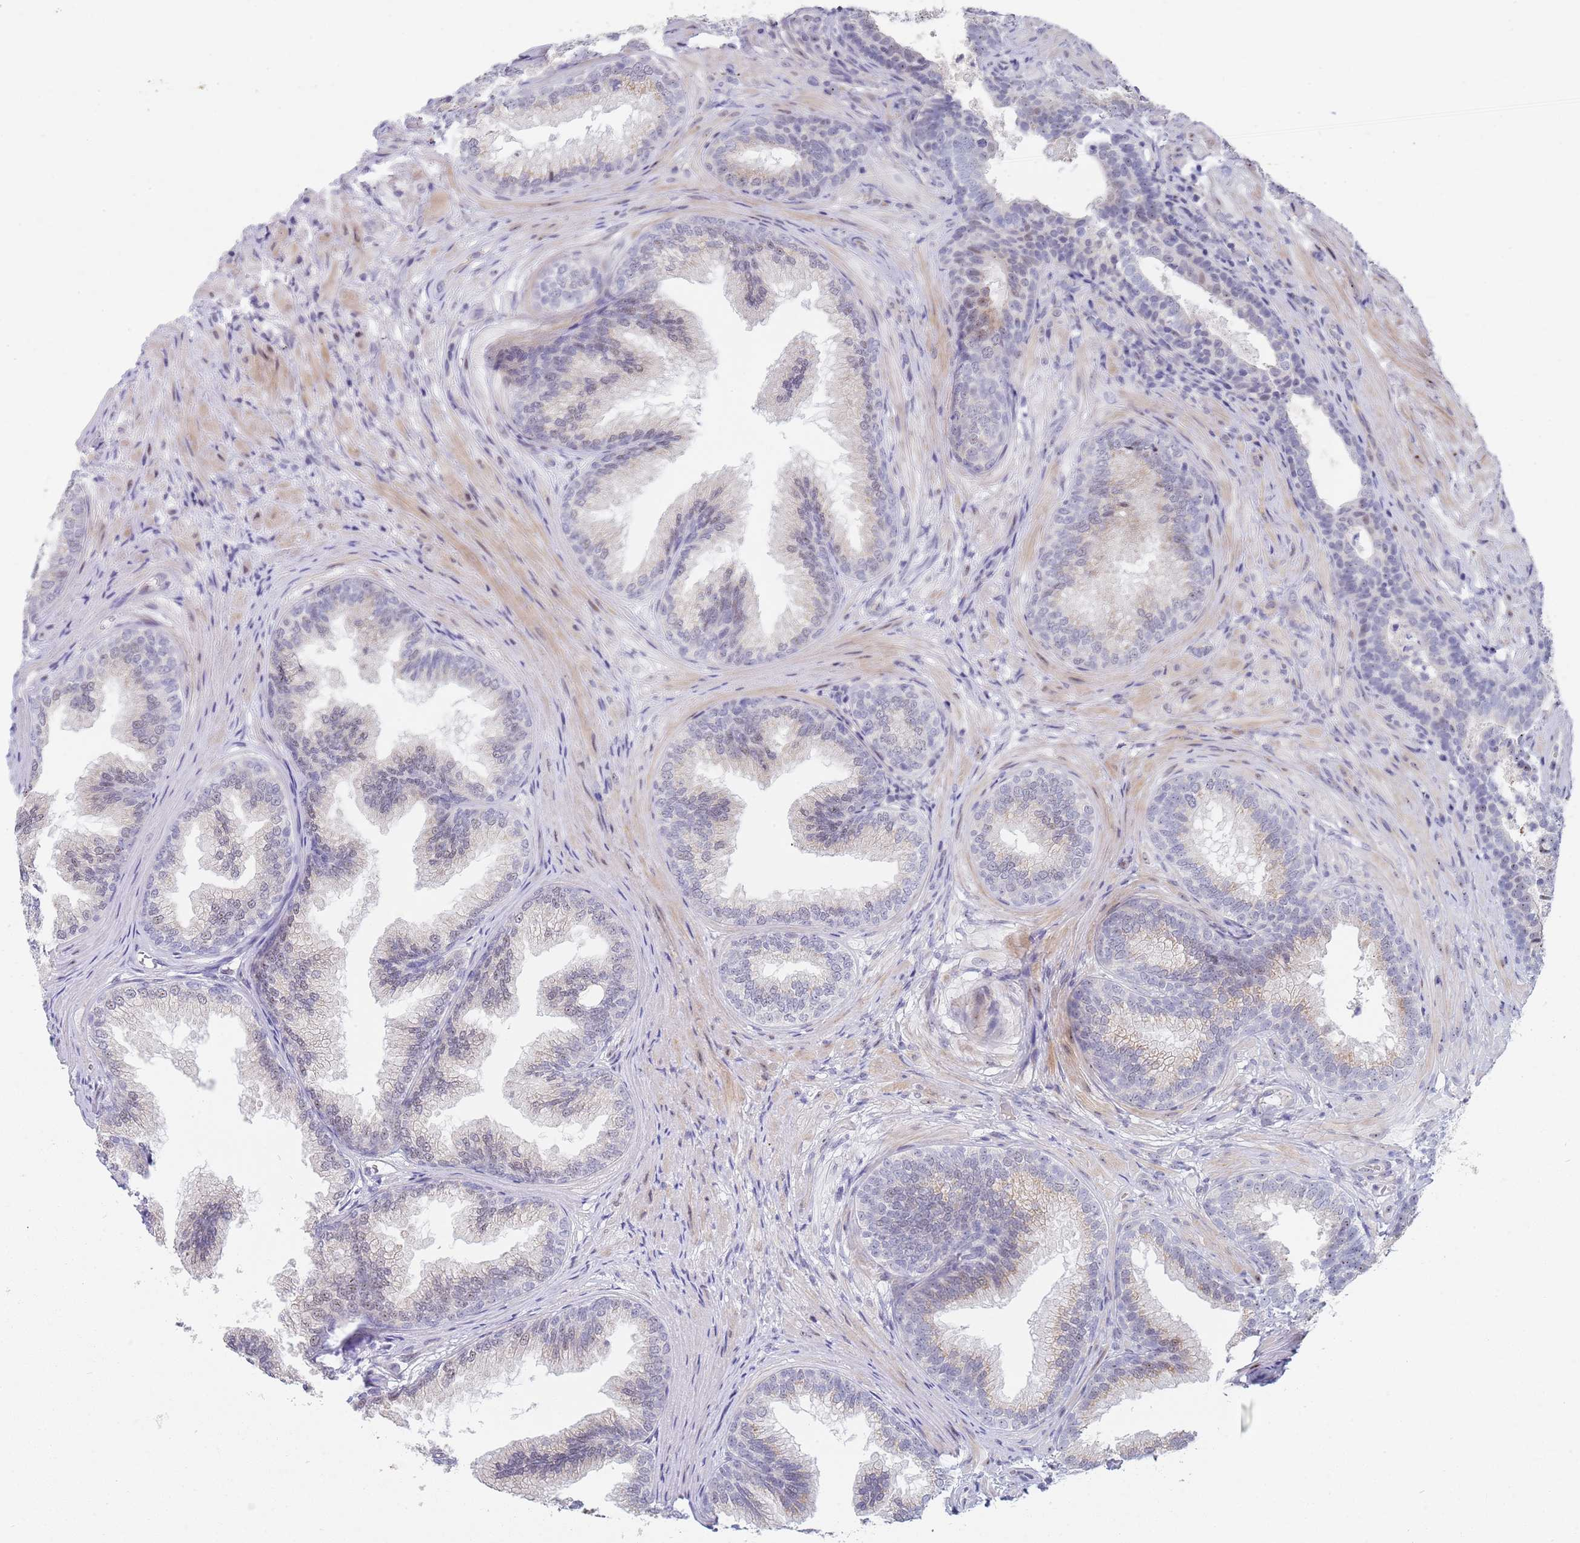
{"staining": {"intensity": "weak", "quantity": "<25%", "location": "nuclear"}, "tissue": "prostate", "cell_type": "Glandular cells", "image_type": "normal", "snomed": [{"axis": "morphology", "description": "Normal tissue, NOS"}, {"axis": "topography", "description": "Prostate"}], "caption": "IHC histopathology image of normal prostate: human prostate stained with DAB demonstrates no significant protein staining in glandular cells.", "gene": "PLCL2", "patient": {"sex": "male", "age": 76}}